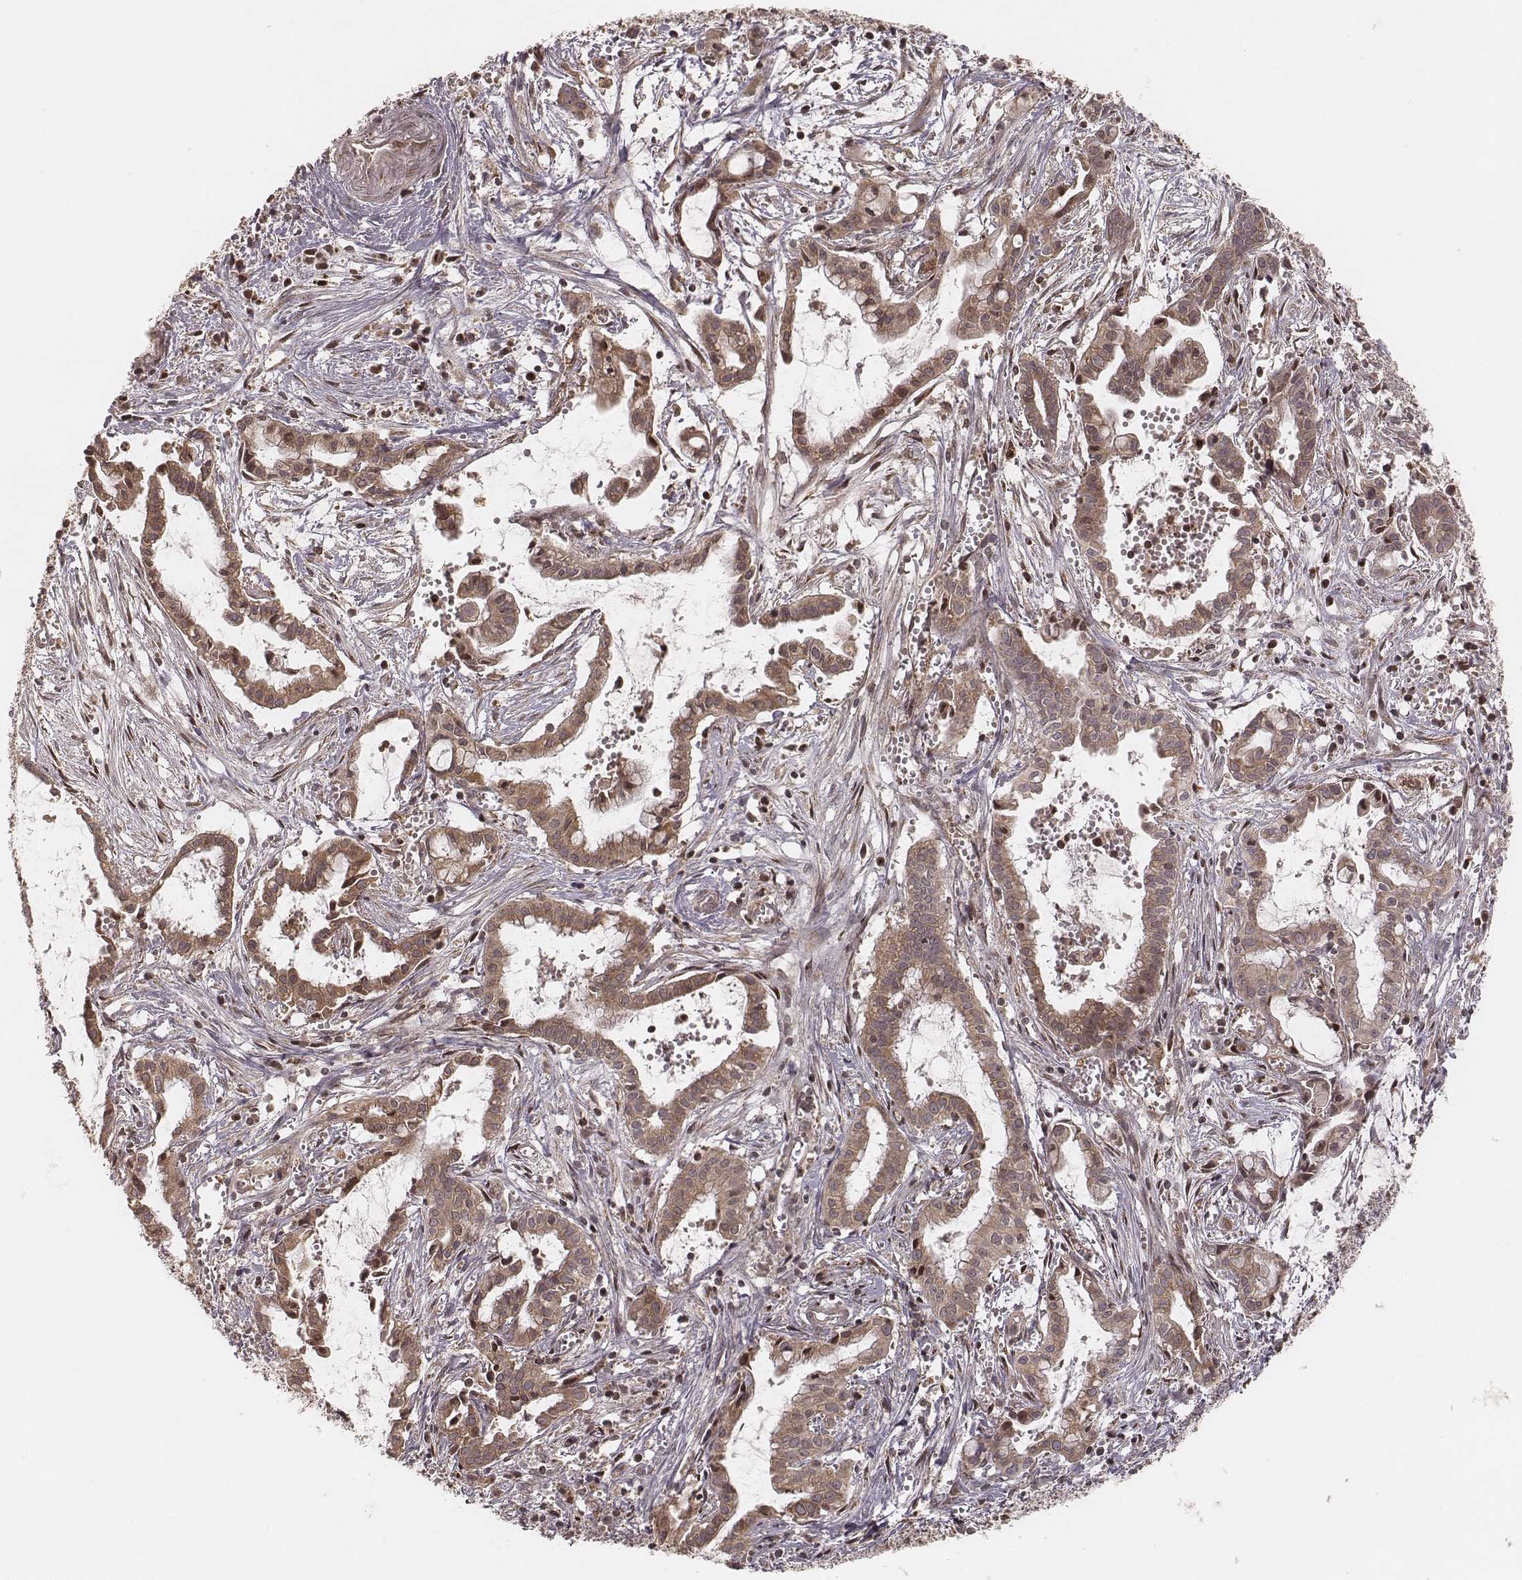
{"staining": {"intensity": "moderate", "quantity": ">75%", "location": "cytoplasmic/membranous"}, "tissue": "pancreatic cancer", "cell_type": "Tumor cells", "image_type": "cancer", "snomed": [{"axis": "morphology", "description": "Adenocarcinoma, NOS"}, {"axis": "topography", "description": "Pancreas"}], "caption": "Approximately >75% of tumor cells in pancreatic cancer (adenocarcinoma) demonstrate moderate cytoplasmic/membranous protein positivity as visualized by brown immunohistochemical staining.", "gene": "MYO19", "patient": {"sex": "male", "age": 48}}